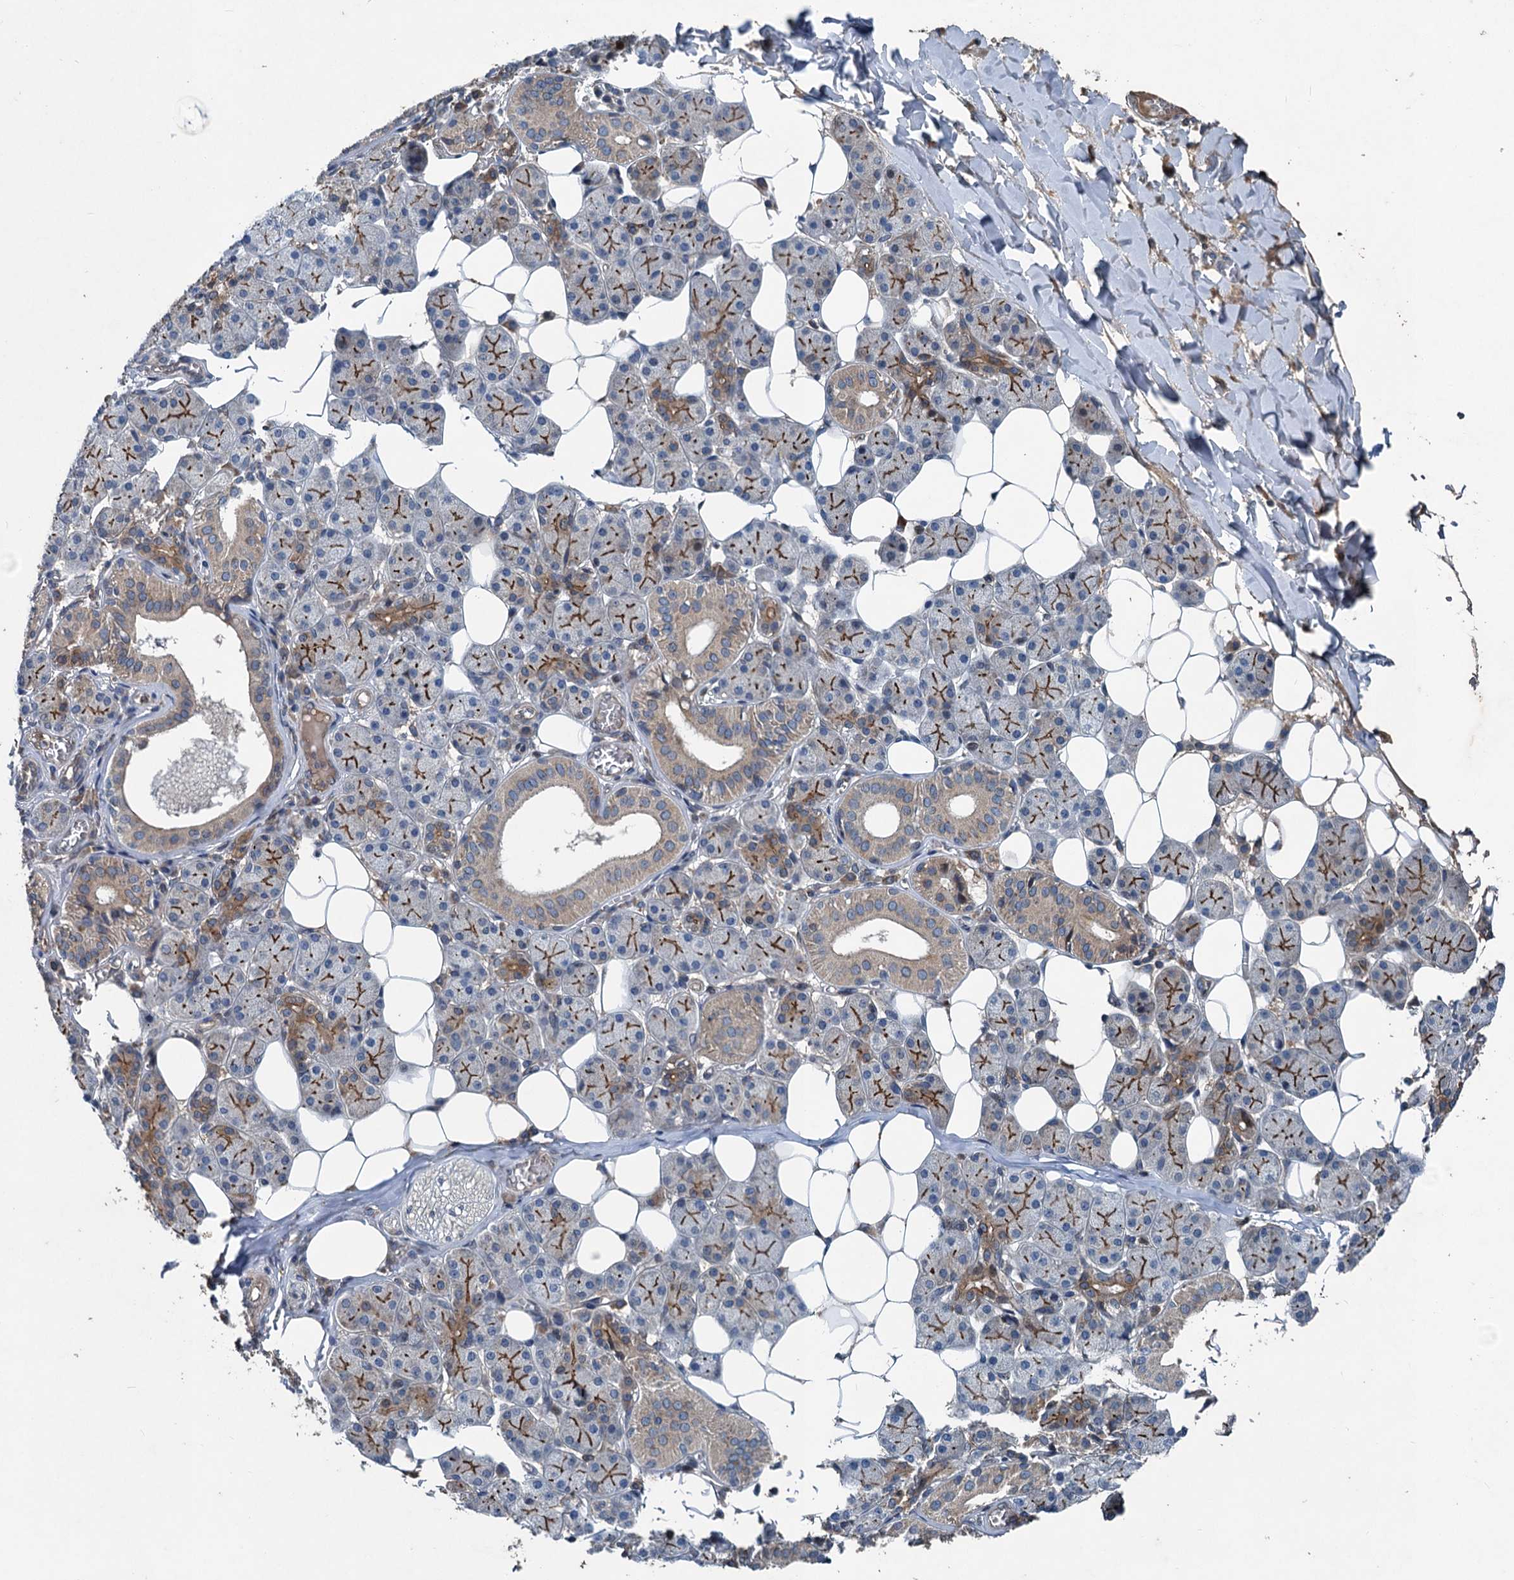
{"staining": {"intensity": "moderate", "quantity": "25%-75%", "location": "cytoplasmic/membranous"}, "tissue": "salivary gland", "cell_type": "Glandular cells", "image_type": "normal", "snomed": [{"axis": "morphology", "description": "Normal tissue, NOS"}, {"axis": "topography", "description": "Salivary gland"}], "caption": "The immunohistochemical stain highlights moderate cytoplasmic/membranous staining in glandular cells of unremarkable salivary gland.", "gene": "TAPBPL", "patient": {"sex": "female", "age": 33}}